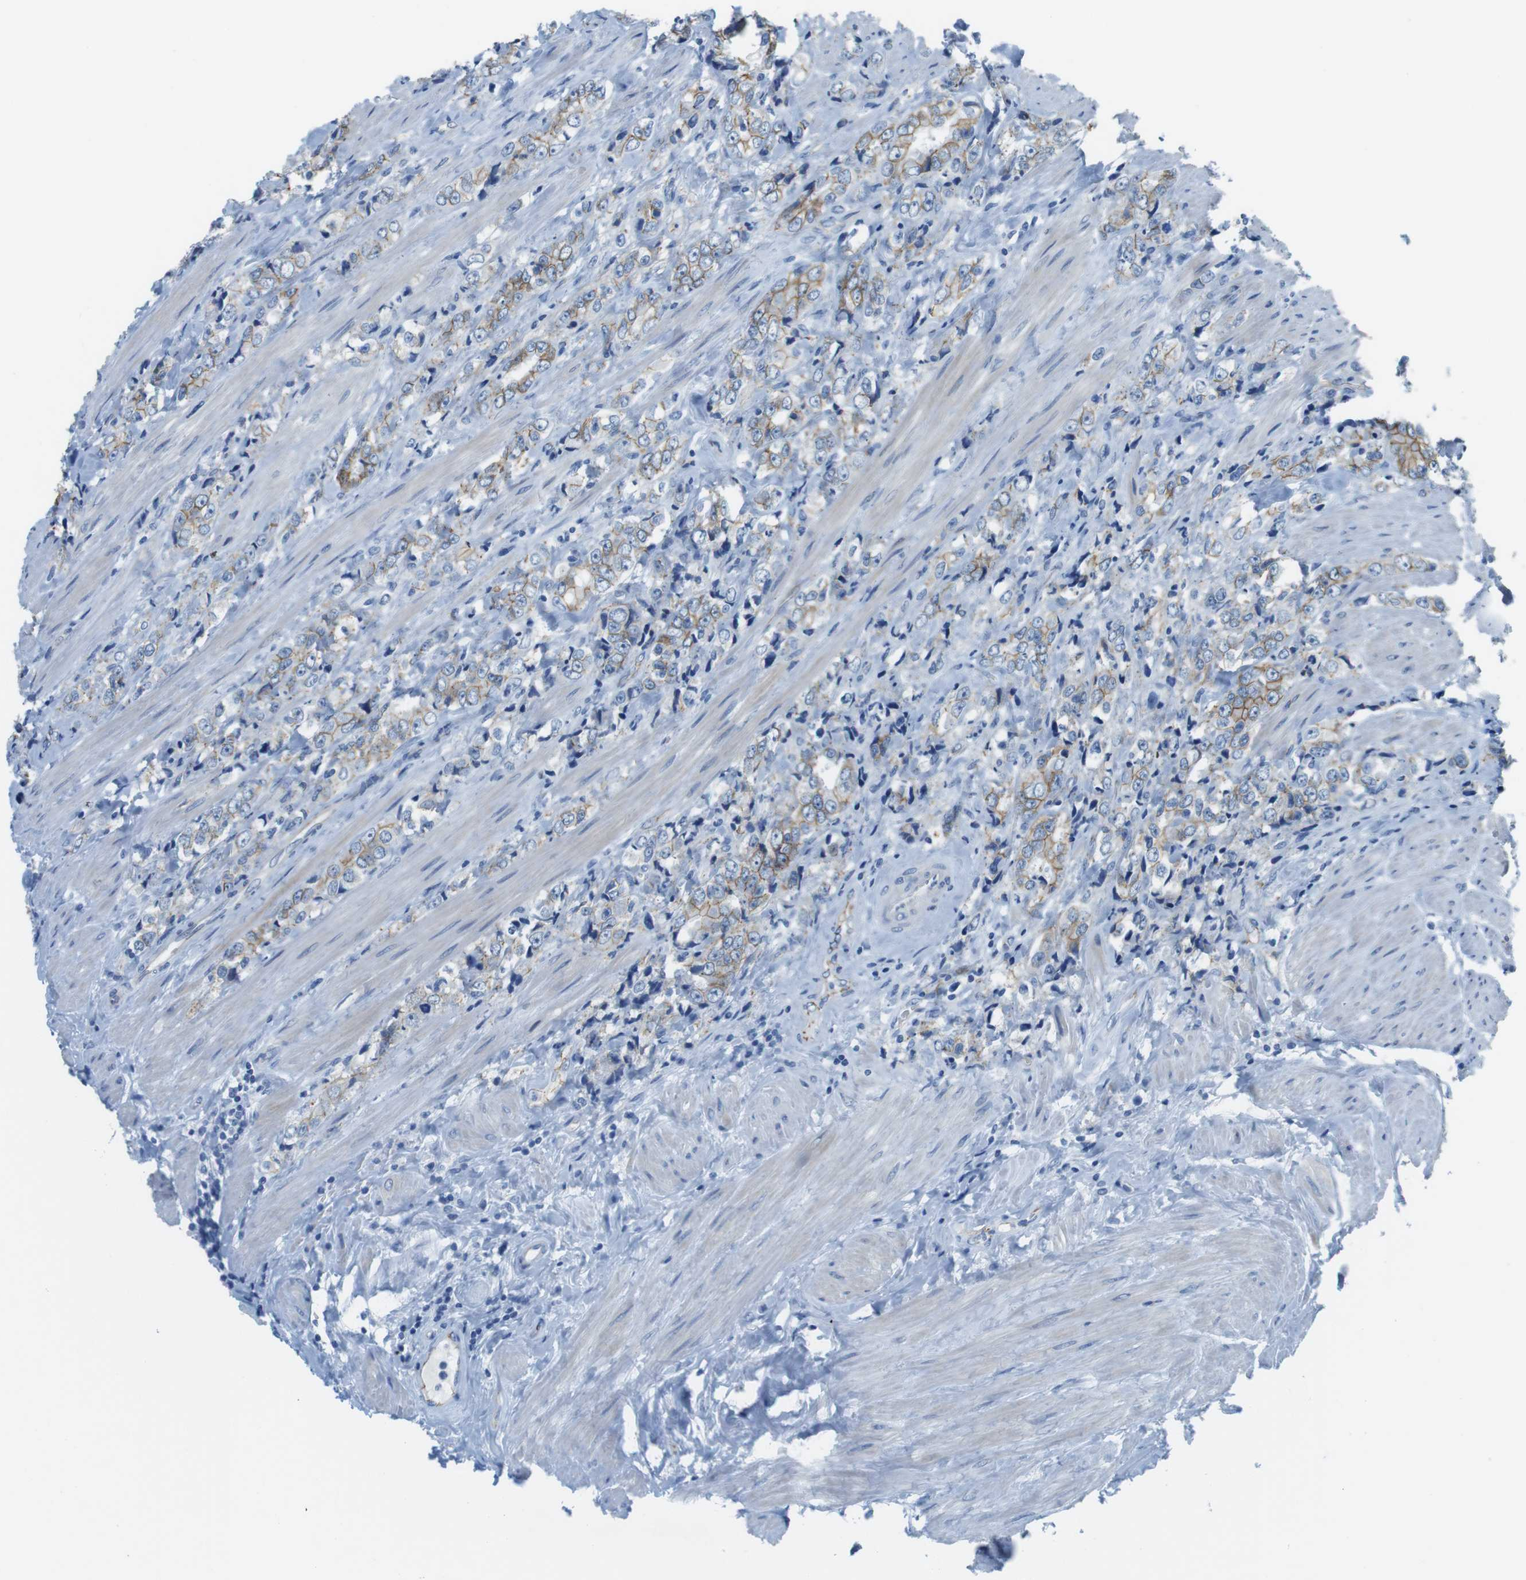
{"staining": {"intensity": "moderate", "quantity": ">75%", "location": "cytoplasmic/membranous"}, "tissue": "prostate cancer", "cell_type": "Tumor cells", "image_type": "cancer", "snomed": [{"axis": "morphology", "description": "Adenocarcinoma, High grade"}, {"axis": "topography", "description": "Prostate"}], "caption": "Immunohistochemical staining of human adenocarcinoma (high-grade) (prostate) reveals medium levels of moderate cytoplasmic/membranous positivity in approximately >75% of tumor cells. (Brightfield microscopy of DAB IHC at high magnification).", "gene": "SLC6A6", "patient": {"sex": "male", "age": 61}}